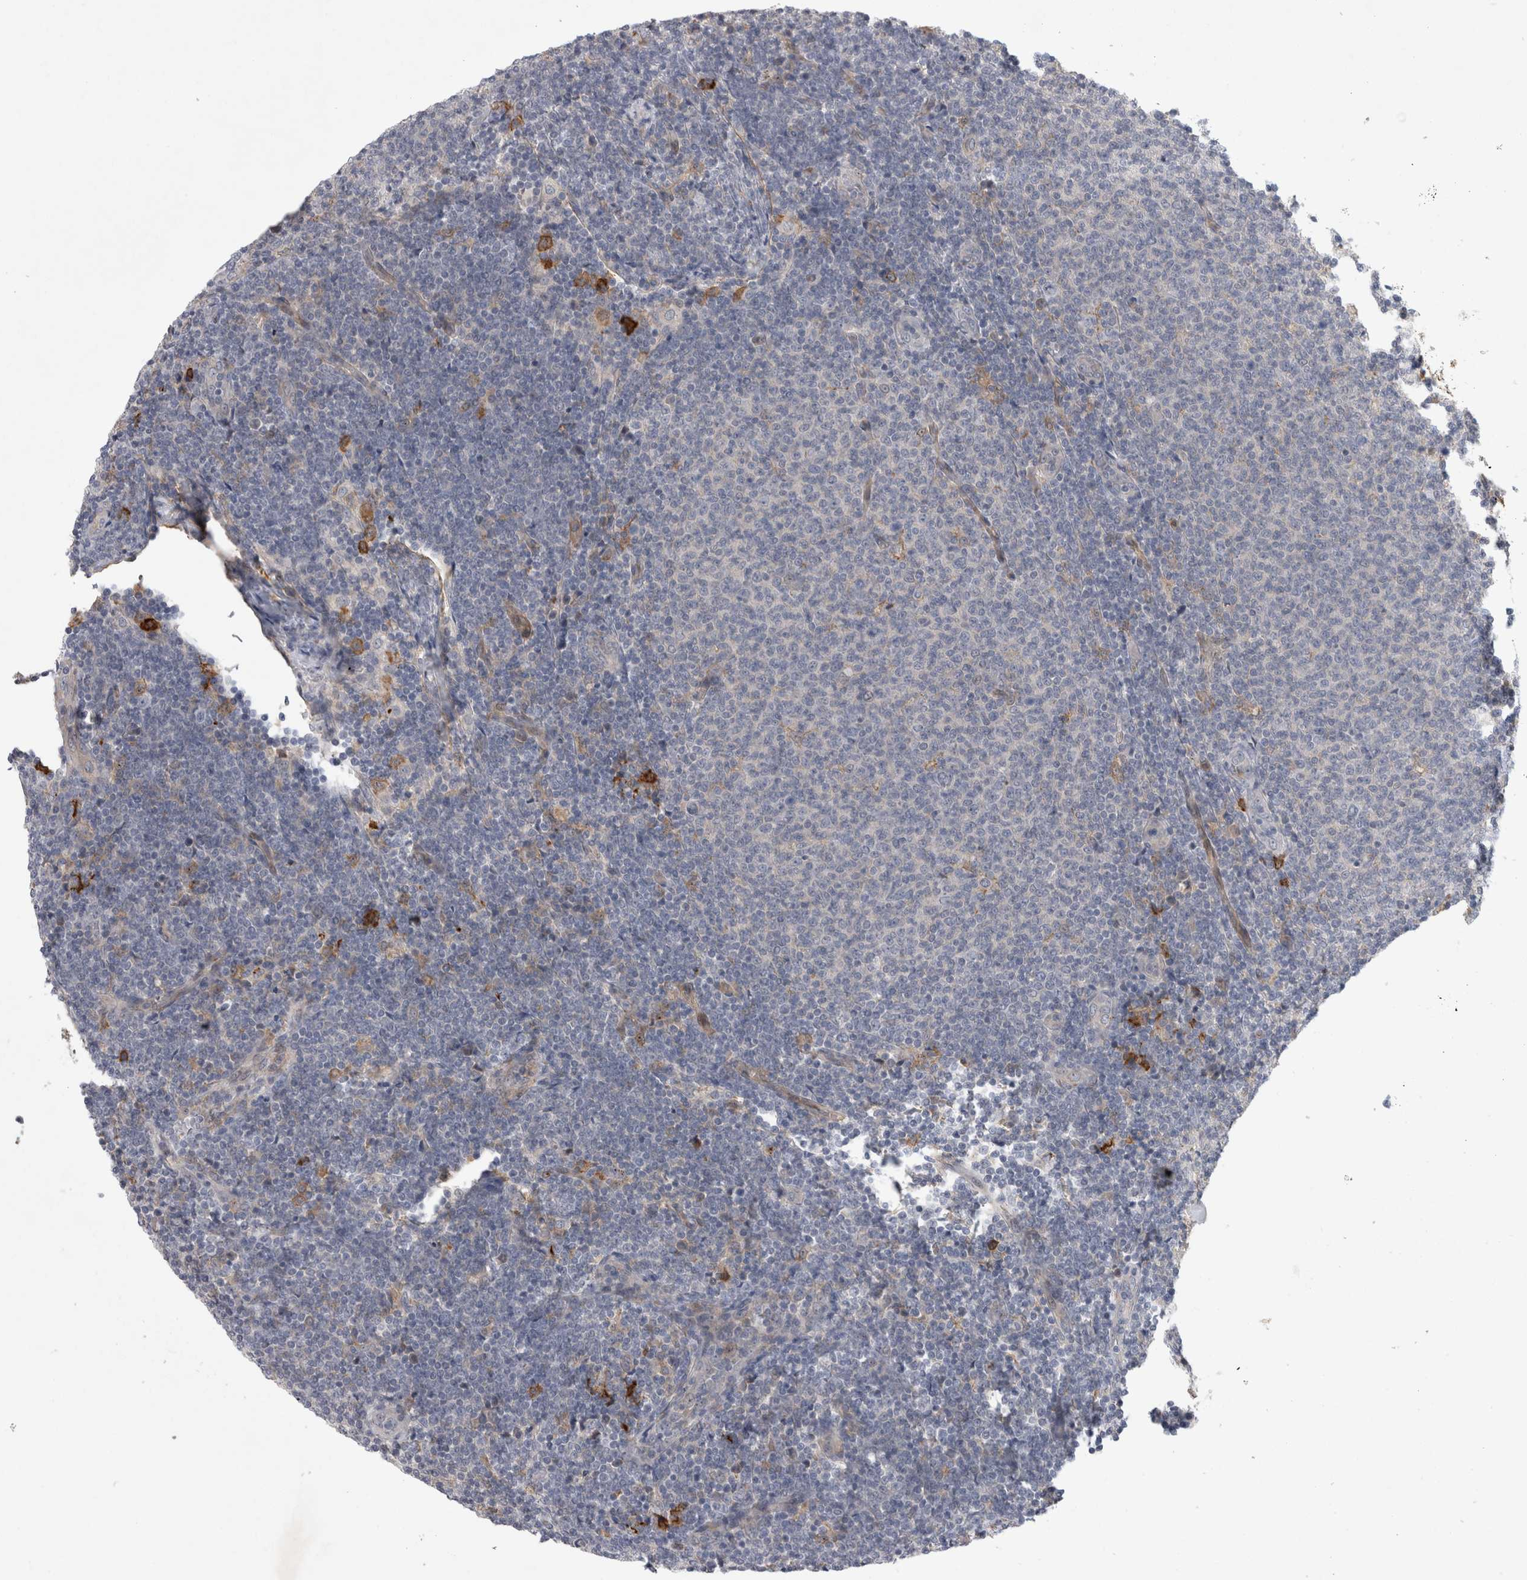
{"staining": {"intensity": "negative", "quantity": "none", "location": "none"}, "tissue": "lymphoma", "cell_type": "Tumor cells", "image_type": "cancer", "snomed": [{"axis": "morphology", "description": "Malignant lymphoma, non-Hodgkin's type, Low grade"}, {"axis": "topography", "description": "Lymph node"}], "caption": "Human low-grade malignant lymphoma, non-Hodgkin's type stained for a protein using immunohistochemistry displays no staining in tumor cells.", "gene": "ANKFY1", "patient": {"sex": "male", "age": 66}}